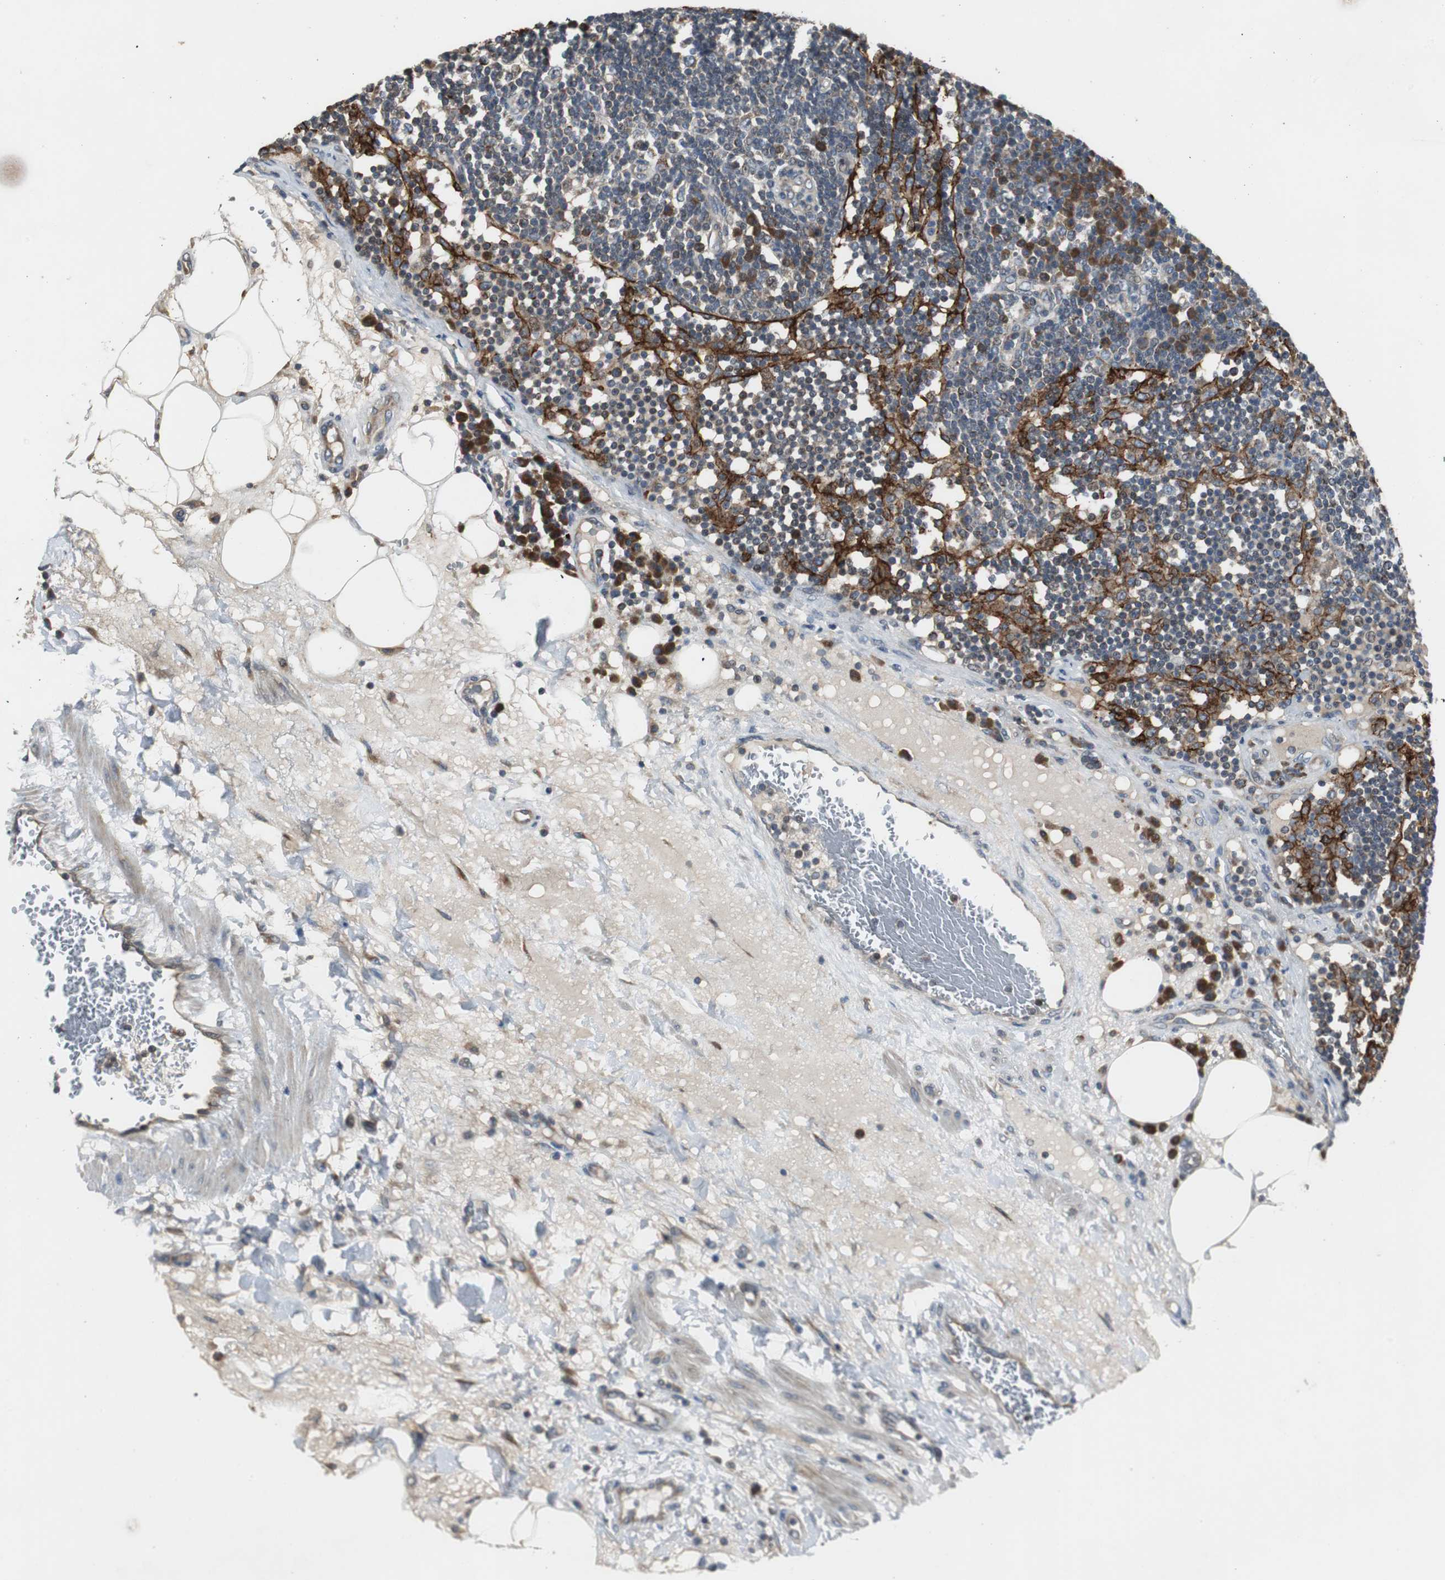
{"staining": {"intensity": "moderate", "quantity": "<25%", "location": "cytoplasmic/membranous"}, "tissue": "lymph node", "cell_type": "Germinal center cells", "image_type": "normal", "snomed": [{"axis": "morphology", "description": "Normal tissue, NOS"}, {"axis": "morphology", "description": "Squamous cell carcinoma, metastatic, NOS"}, {"axis": "topography", "description": "Lymph node"}], "caption": "DAB (3,3'-diaminobenzidine) immunohistochemical staining of normal human lymph node demonstrates moderate cytoplasmic/membranous protein staining in about <25% of germinal center cells. Nuclei are stained in blue.", "gene": "MYT1", "patient": {"sex": "female", "age": 53}}